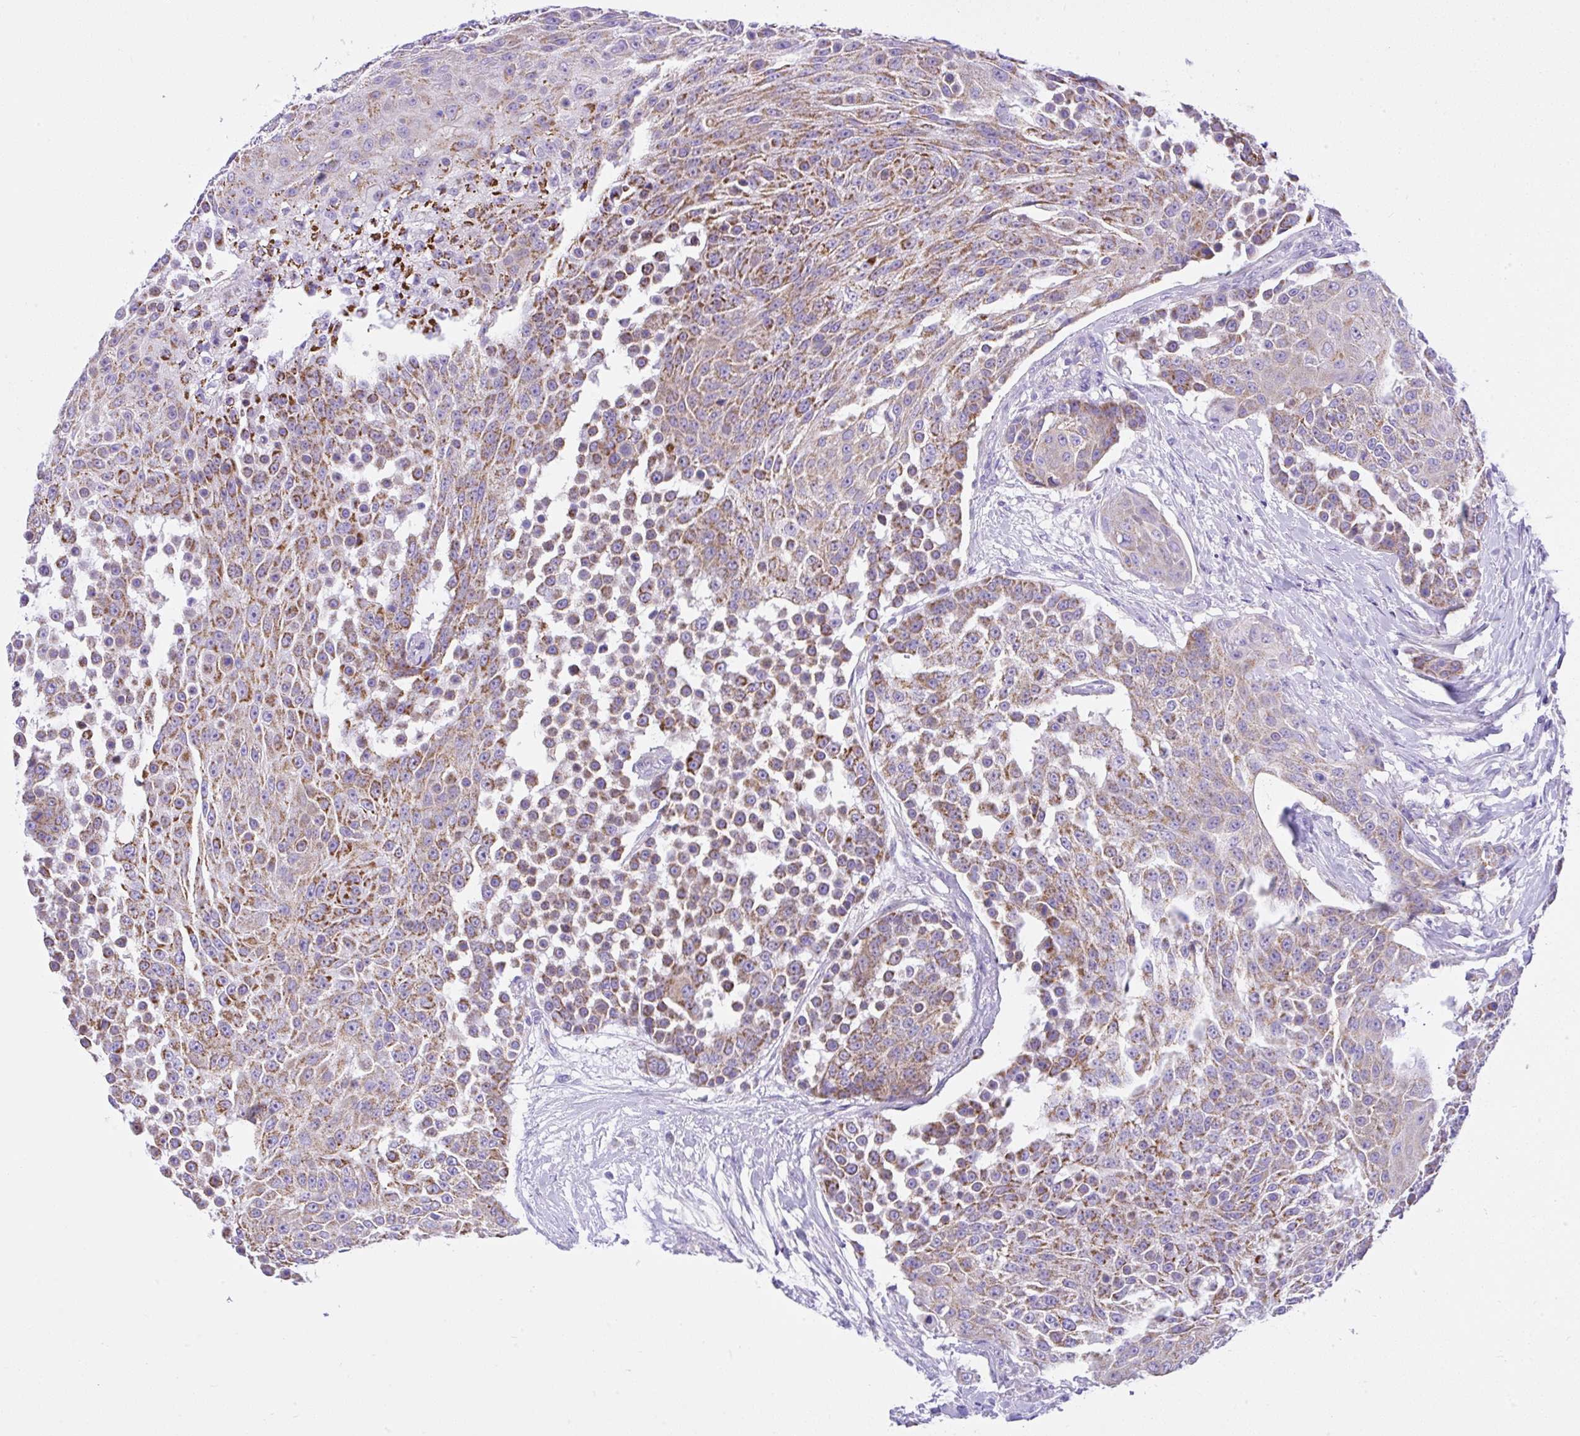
{"staining": {"intensity": "strong", "quantity": ">75%", "location": "cytoplasmic/membranous"}, "tissue": "urothelial cancer", "cell_type": "Tumor cells", "image_type": "cancer", "snomed": [{"axis": "morphology", "description": "Urothelial carcinoma, High grade"}, {"axis": "topography", "description": "Urinary bladder"}], "caption": "Immunohistochemical staining of urothelial carcinoma (high-grade) reveals strong cytoplasmic/membranous protein positivity in about >75% of tumor cells.", "gene": "SLC13A1", "patient": {"sex": "female", "age": 63}}